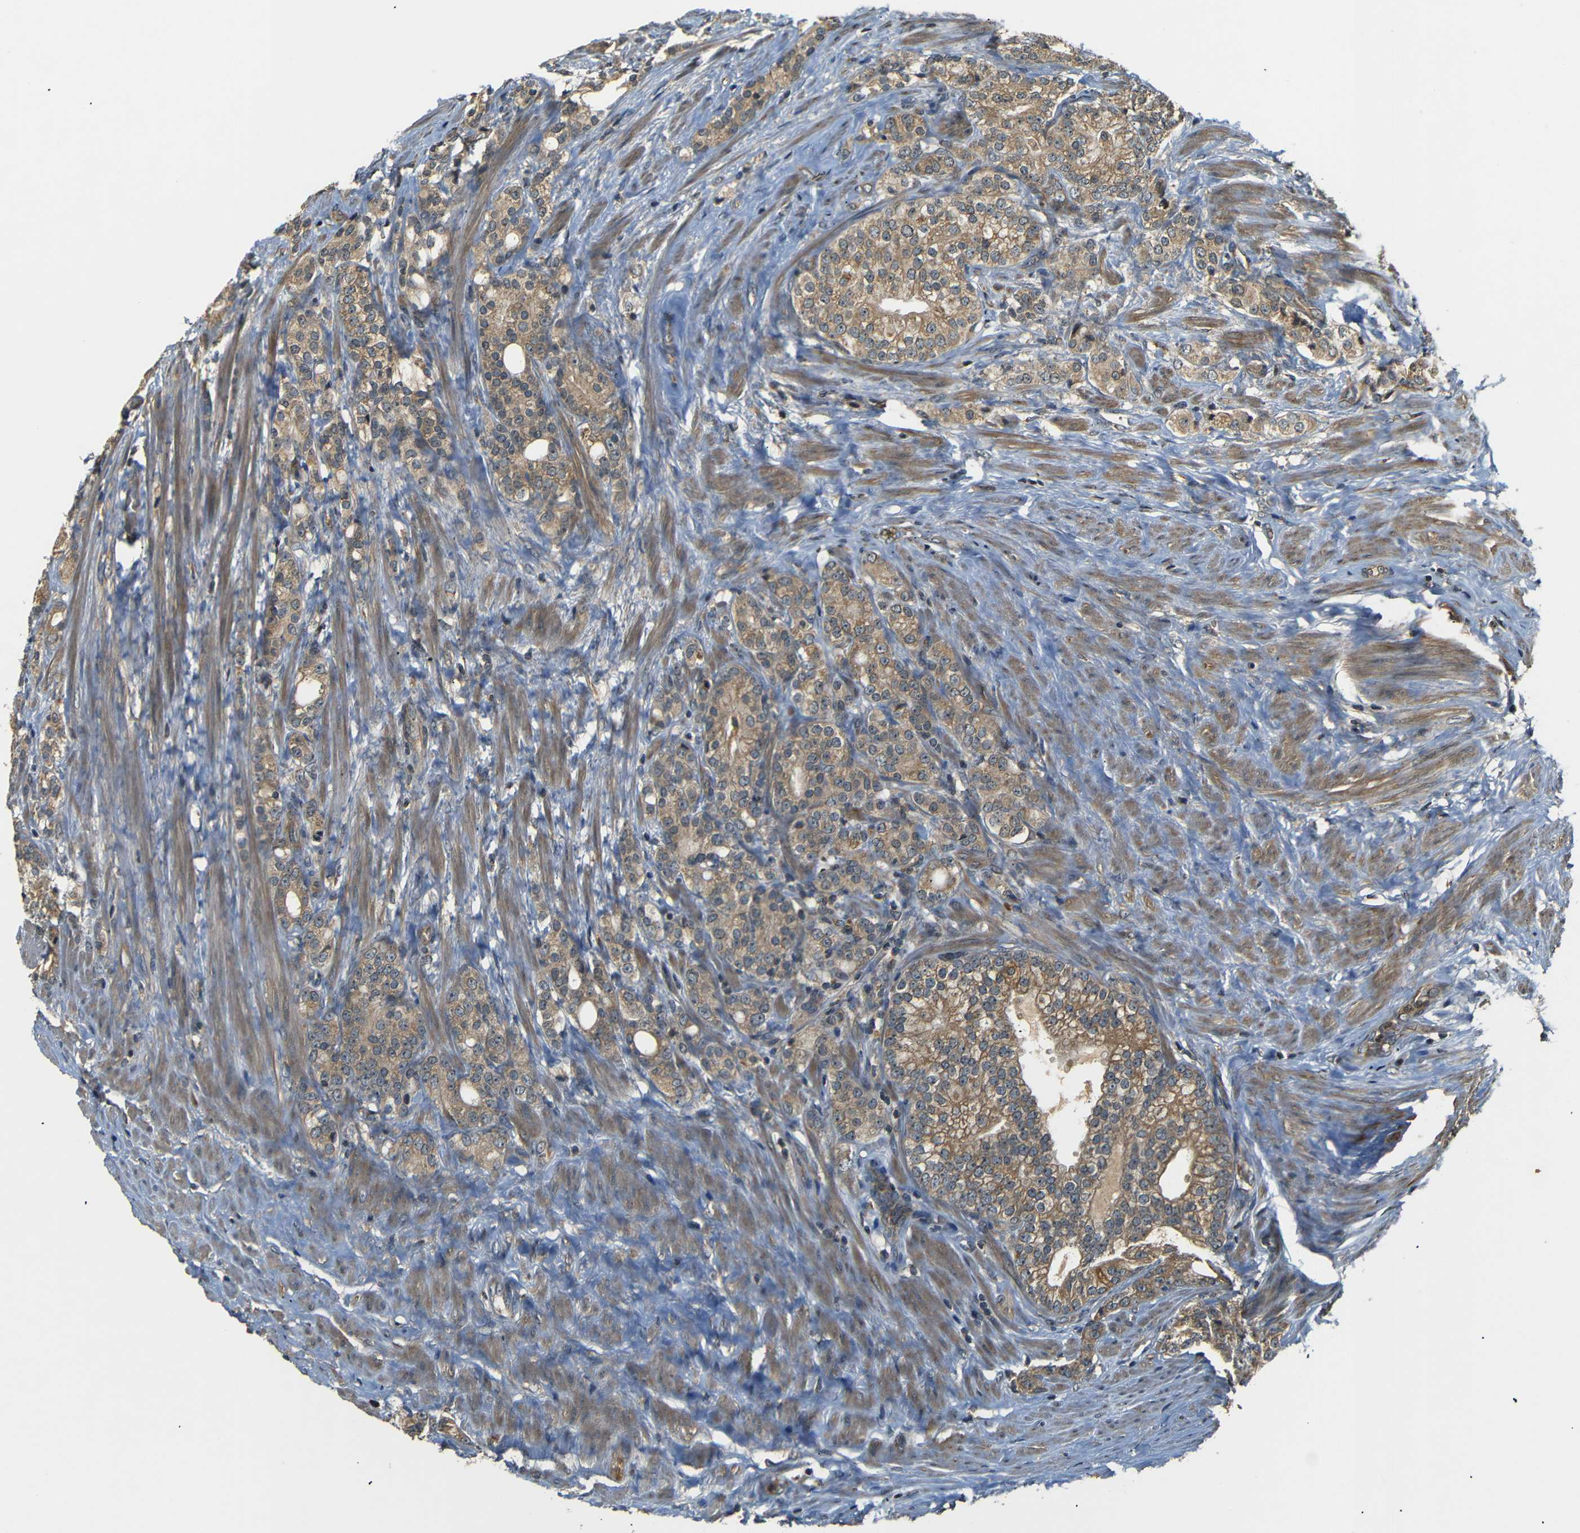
{"staining": {"intensity": "moderate", "quantity": "25%-75%", "location": "cytoplasmic/membranous"}, "tissue": "prostate cancer", "cell_type": "Tumor cells", "image_type": "cancer", "snomed": [{"axis": "morphology", "description": "Adenocarcinoma, Low grade"}, {"axis": "topography", "description": "Prostate"}], "caption": "Immunohistochemical staining of prostate cancer shows medium levels of moderate cytoplasmic/membranous protein expression in about 25%-75% of tumor cells.", "gene": "TANK", "patient": {"sex": "male", "age": 71}}